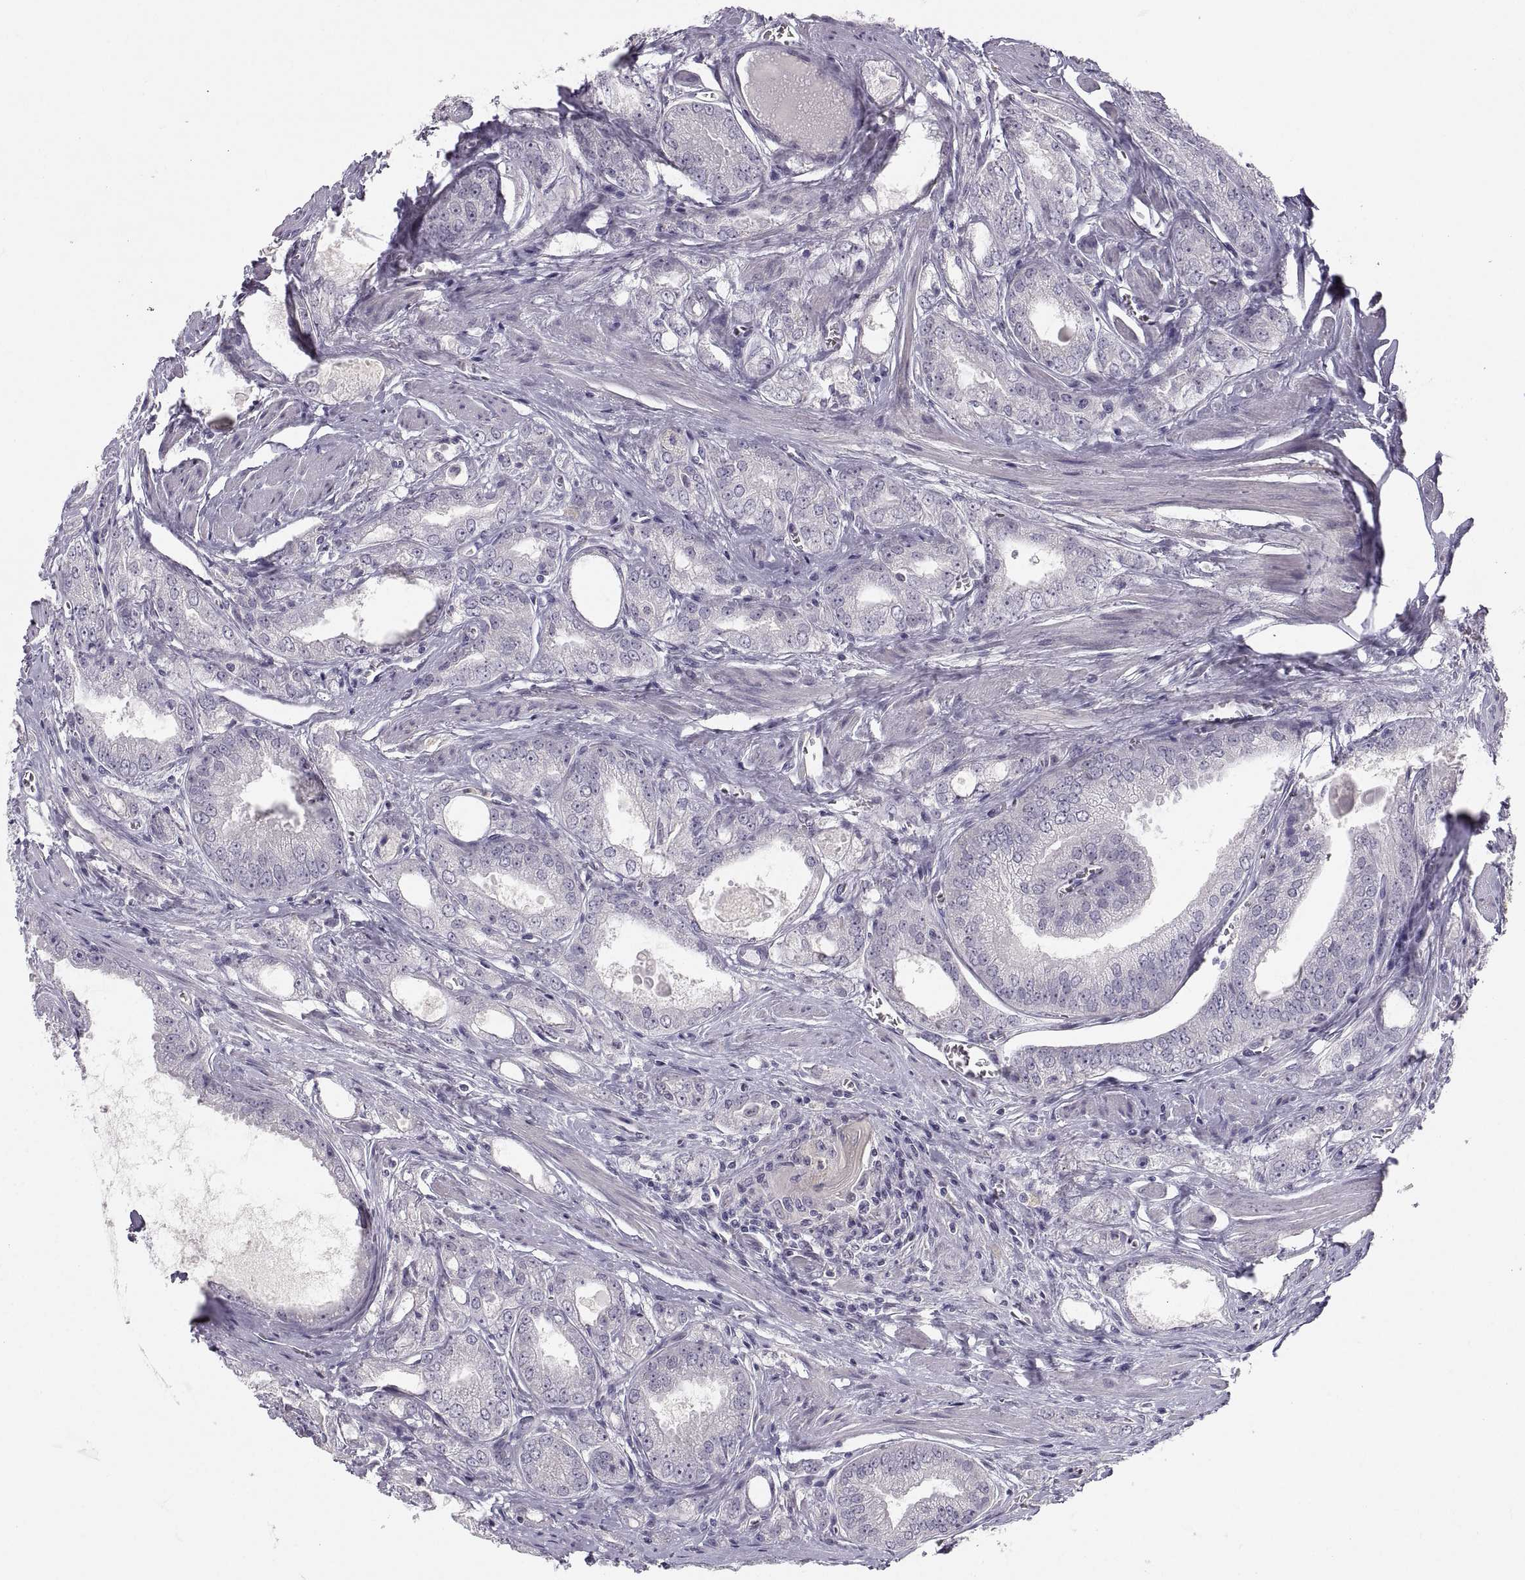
{"staining": {"intensity": "negative", "quantity": "none", "location": "none"}, "tissue": "prostate cancer", "cell_type": "Tumor cells", "image_type": "cancer", "snomed": [{"axis": "morphology", "description": "Adenocarcinoma, NOS"}, {"axis": "morphology", "description": "Adenocarcinoma, High grade"}, {"axis": "topography", "description": "Prostate"}], "caption": "Tumor cells are negative for protein expression in human adenocarcinoma (prostate).", "gene": "ZNF185", "patient": {"sex": "male", "age": 70}}